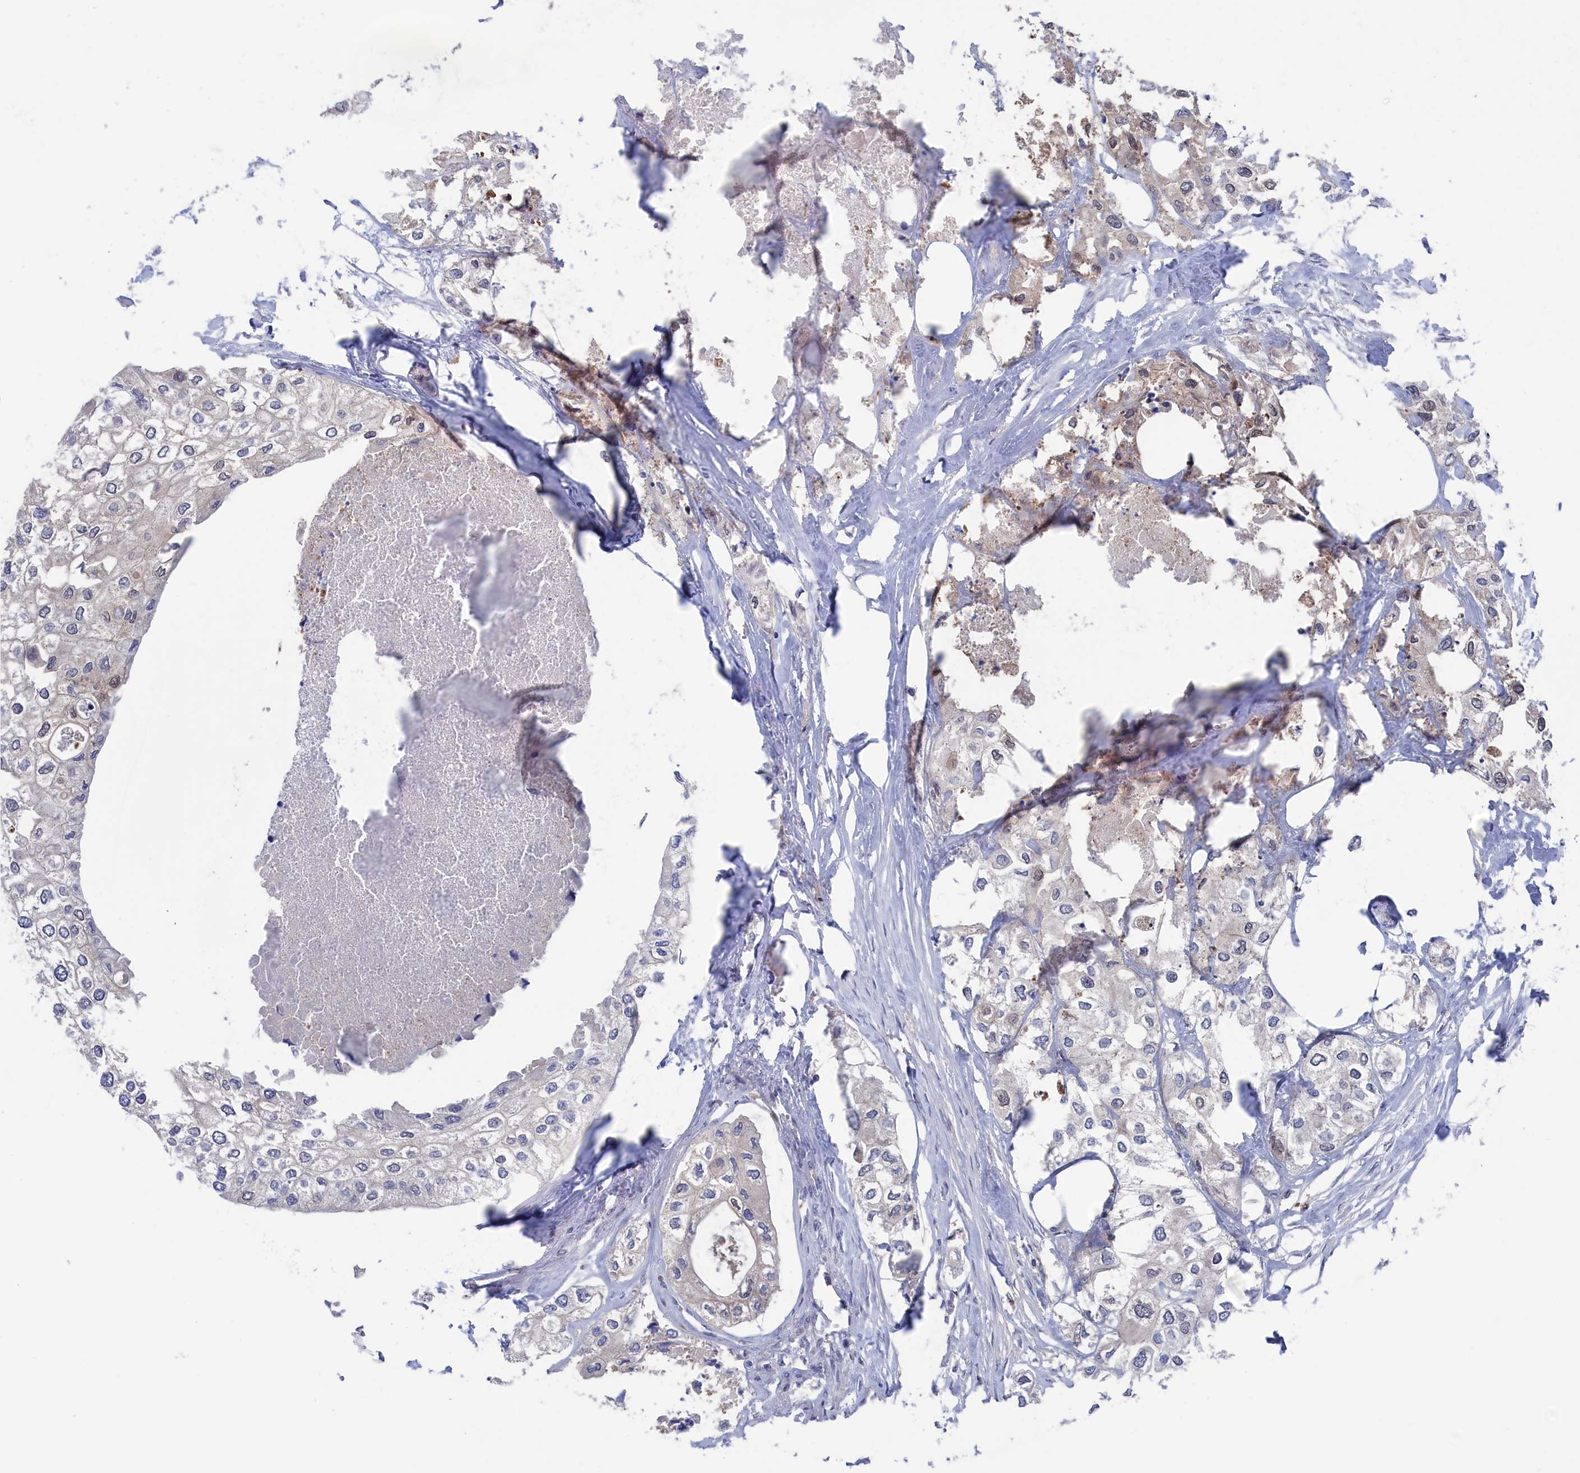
{"staining": {"intensity": "negative", "quantity": "none", "location": "none"}, "tissue": "urothelial cancer", "cell_type": "Tumor cells", "image_type": "cancer", "snomed": [{"axis": "morphology", "description": "Urothelial carcinoma, High grade"}, {"axis": "topography", "description": "Urinary bladder"}], "caption": "An IHC image of urothelial cancer is shown. There is no staining in tumor cells of urothelial cancer.", "gene": "NUTF2", "patient": {"sex": "male", "age": 64}}